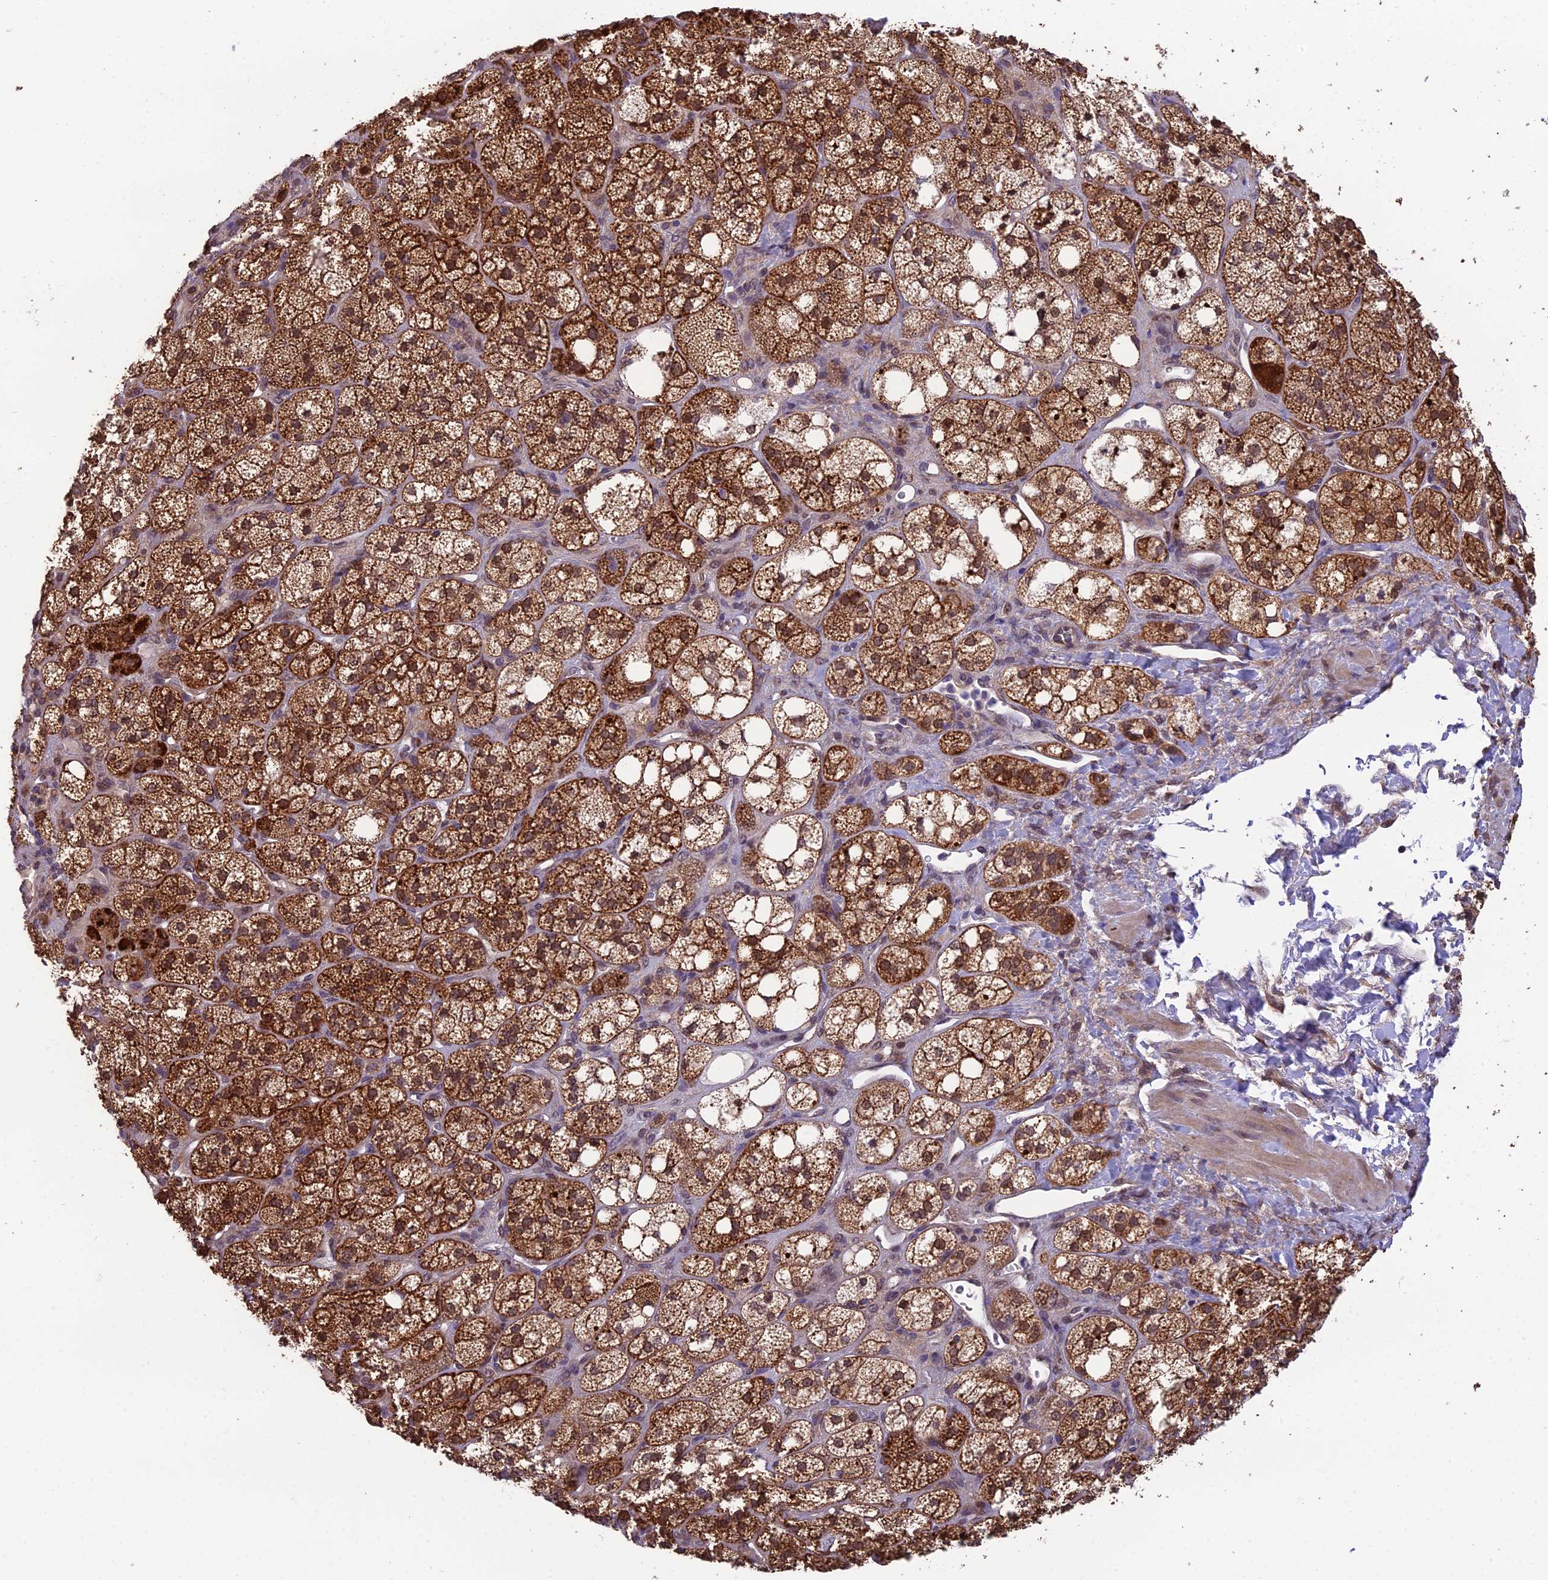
{"staining": {"intensity": "strong", "quantity": ">75%", "location": "cytoplasmic/membranous"}, "tissue": "adrenal gland", "cell_type": "Glandular cells", "image_type": "normal", "snomed": [{"axis": "morphology", "description": "Normal tissue, NOS"}, {"axis": "topography", "description": "Adrenal gland"}], "caption": "Glandular cells demonstrate high levels of strong cytoplasmic/membranous positivity in approximately >75% of cells in normal human adrenal gland. (DAB IHC with brightfield microscopy, high magnification).", "gene": "CYP2R1", "patient": {"sex": "male", "age": 61}}